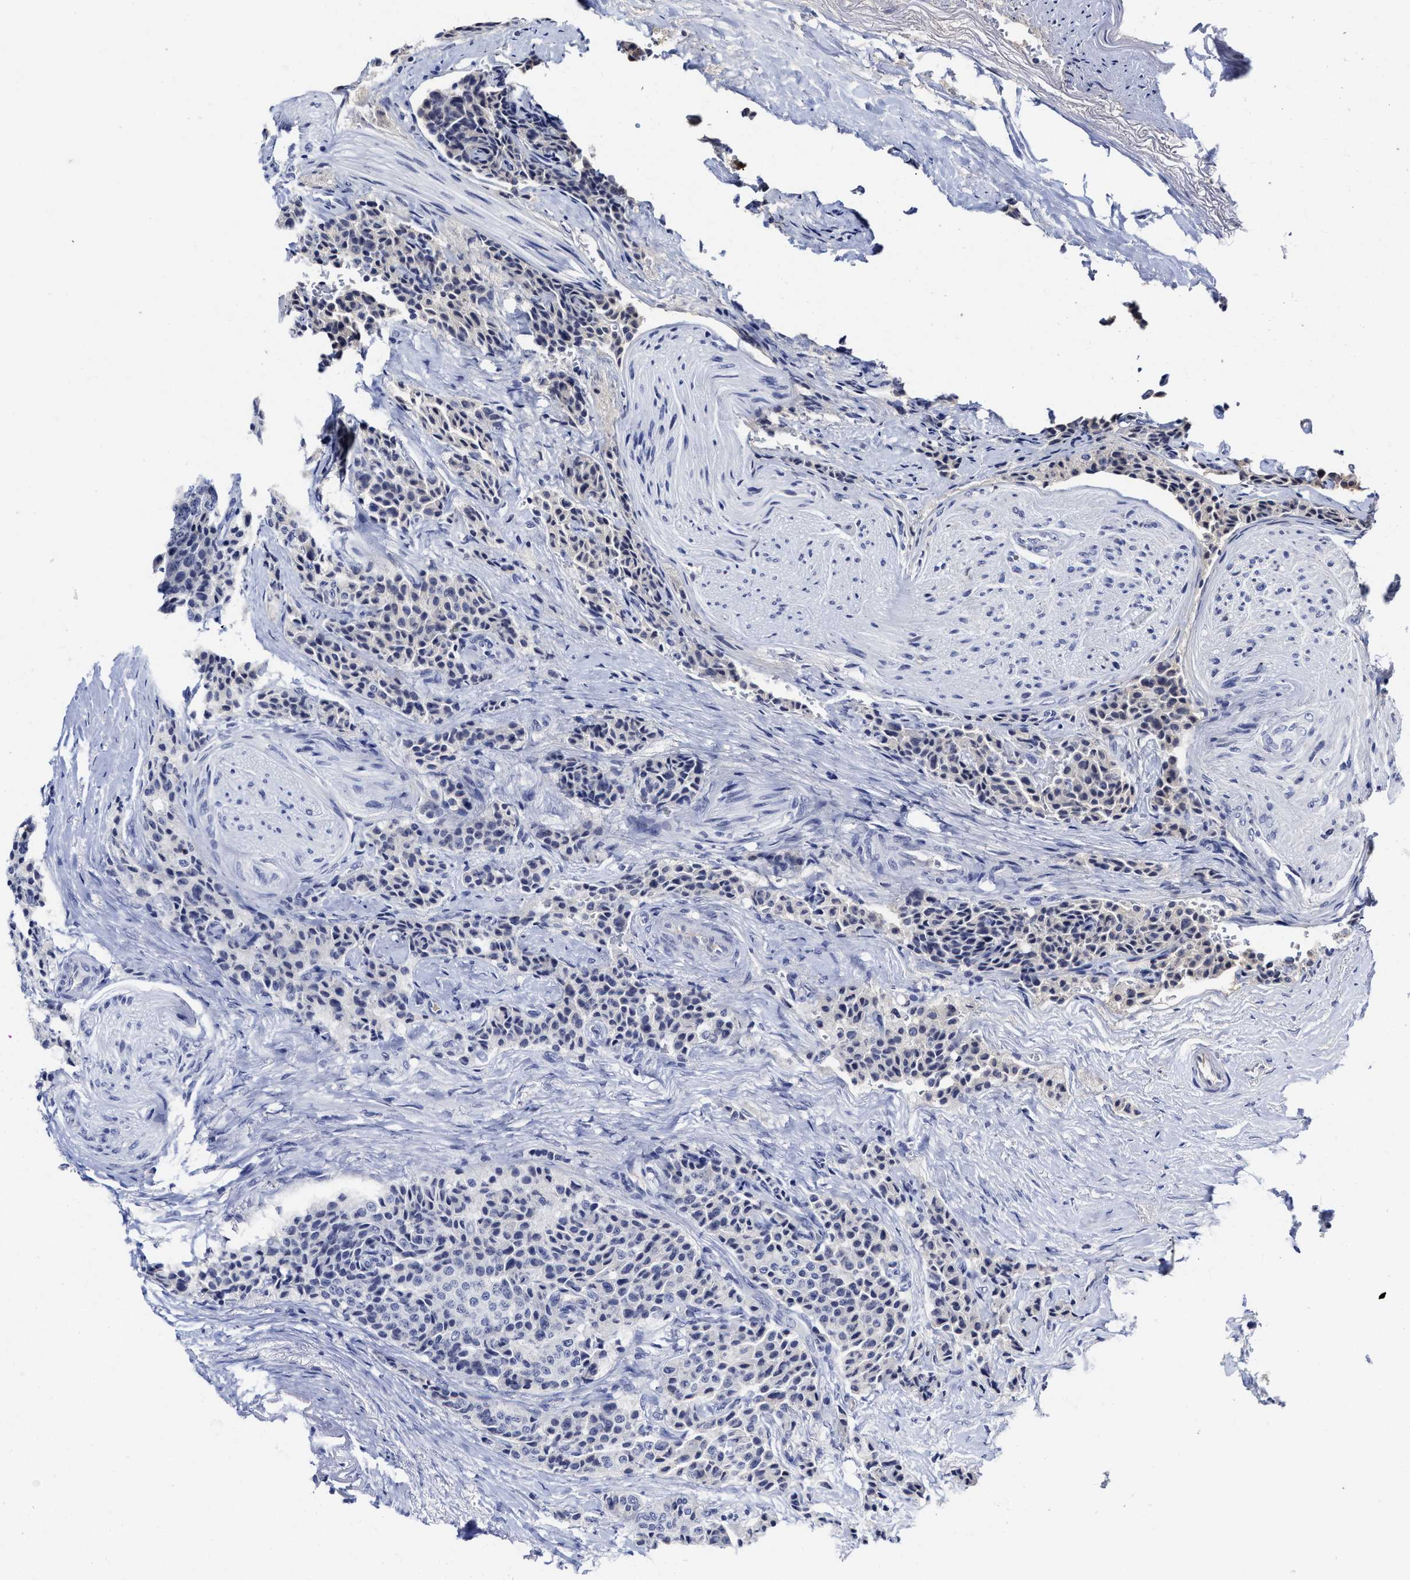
{"staining": {"intensity": "negative", "quantity": "none", "location": "none"}, "tissue": "carcinoid", "cell_type": "Tumor cells", "image_type": "cancer", "snomed": [{"axis": "morphology", "description": "Carcinoid, malignant, NOS"}, {"axis": "topography", "description": "Colon"}], "caption": "Photomicrograph shows no significant protein positivity in tumor cells of carcinoid.", "gene": "C2", "patient": {"sex": "female", "age": 61}}